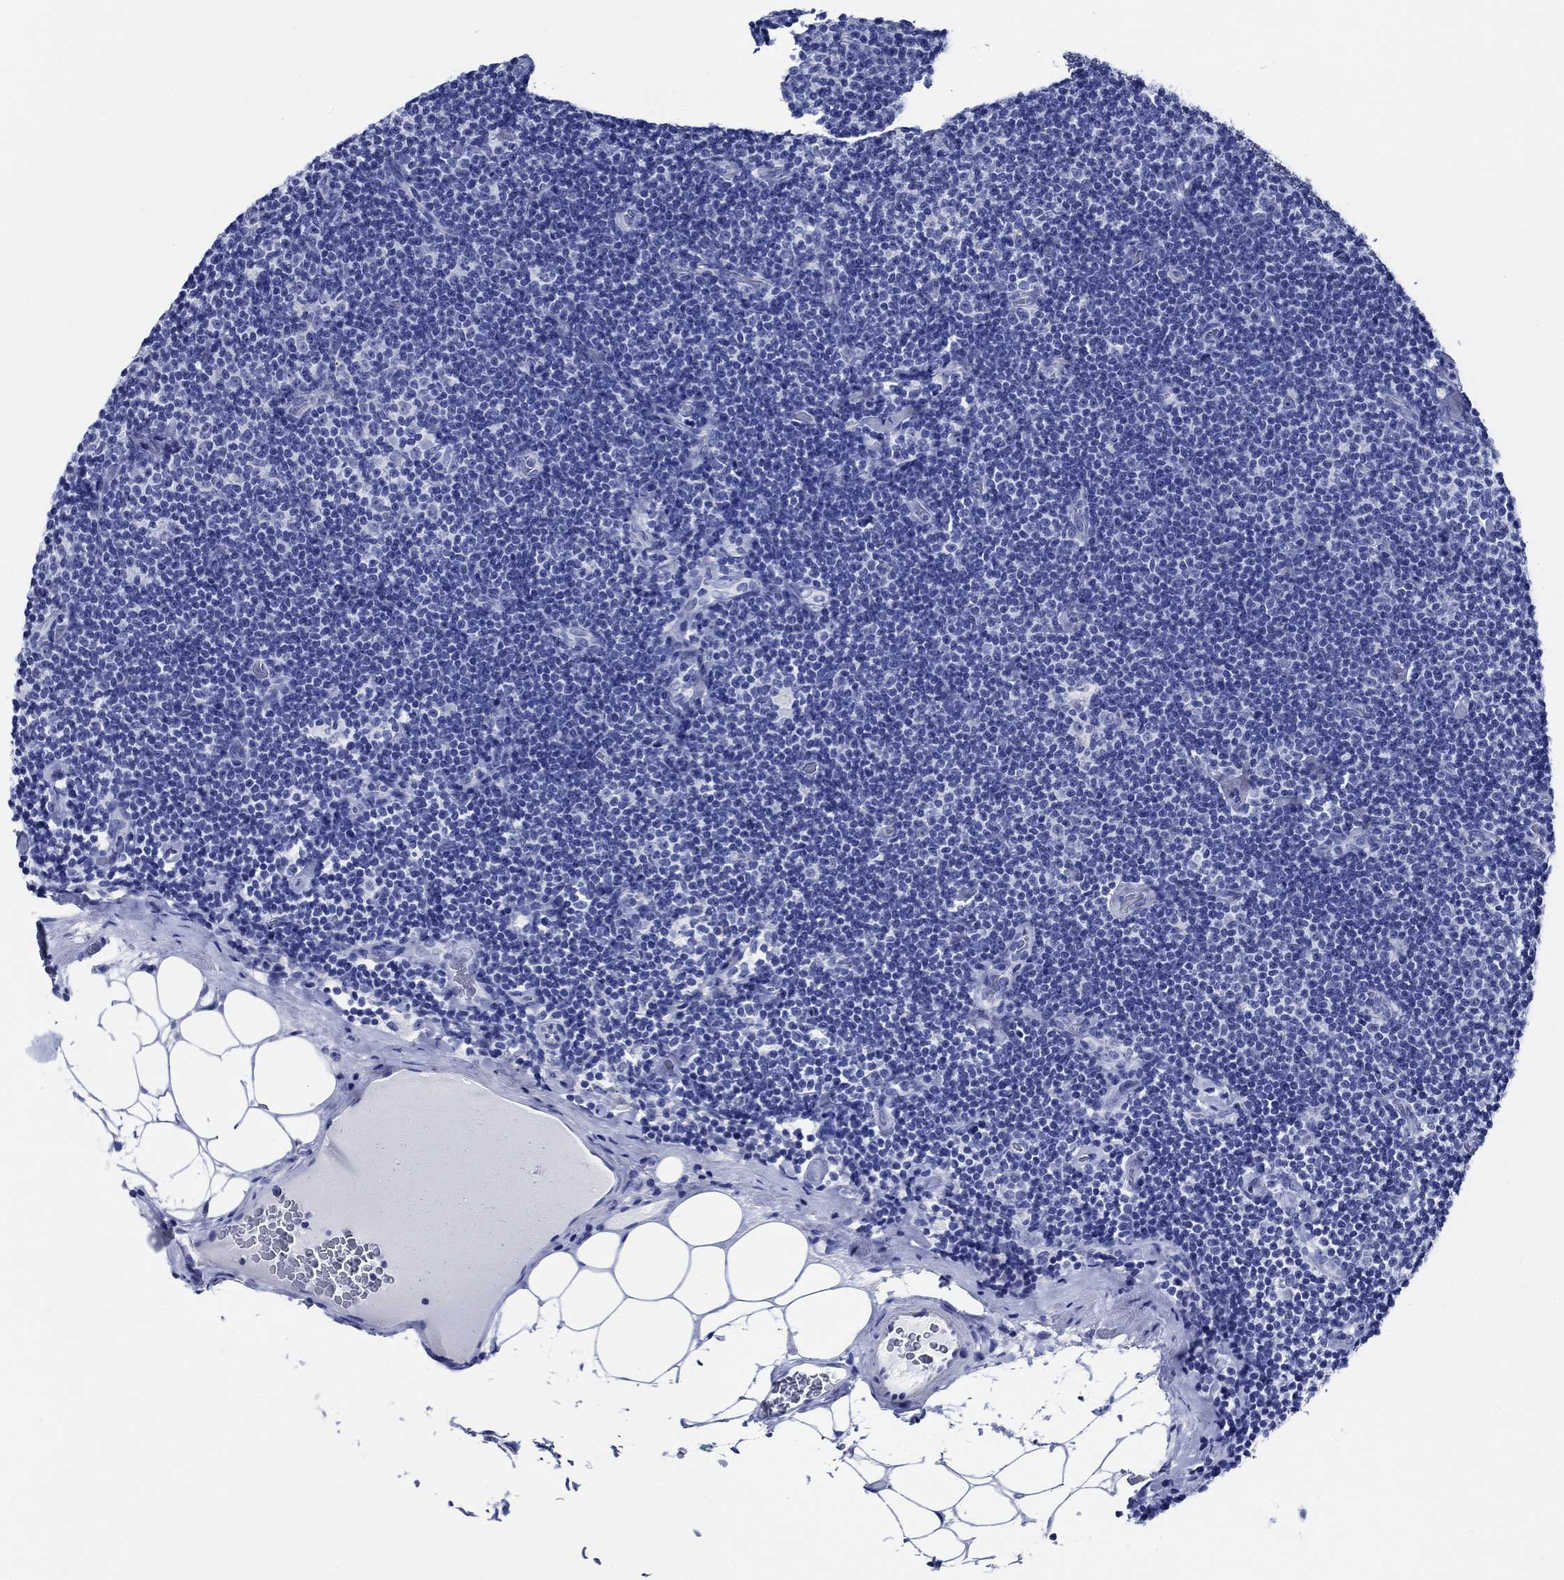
{"staining": {"intensity": "negative", "quantity": "none", "location": "none"}, "tissue": "lymphoma", "cell_type": "Tumor cells", "image_type": "cancer", "snomed": [{"axis": "morphology", "description": "Malignant lymphoma, non-Hodgkin's type, Low grade"}, {"axis": "topography", "description": "Lymph node"}], "caption": "Lymphoma was stained to show a protein in brown. There is no significant positivity in tumor cells. The staining was performed using DAB to visualize the protein expression in brown, while the nuclei were stained in blue with hematoxylin (Magnification: 20x).", "gene": "WDR62", "patient": {"sex": "male", "age": 81}}